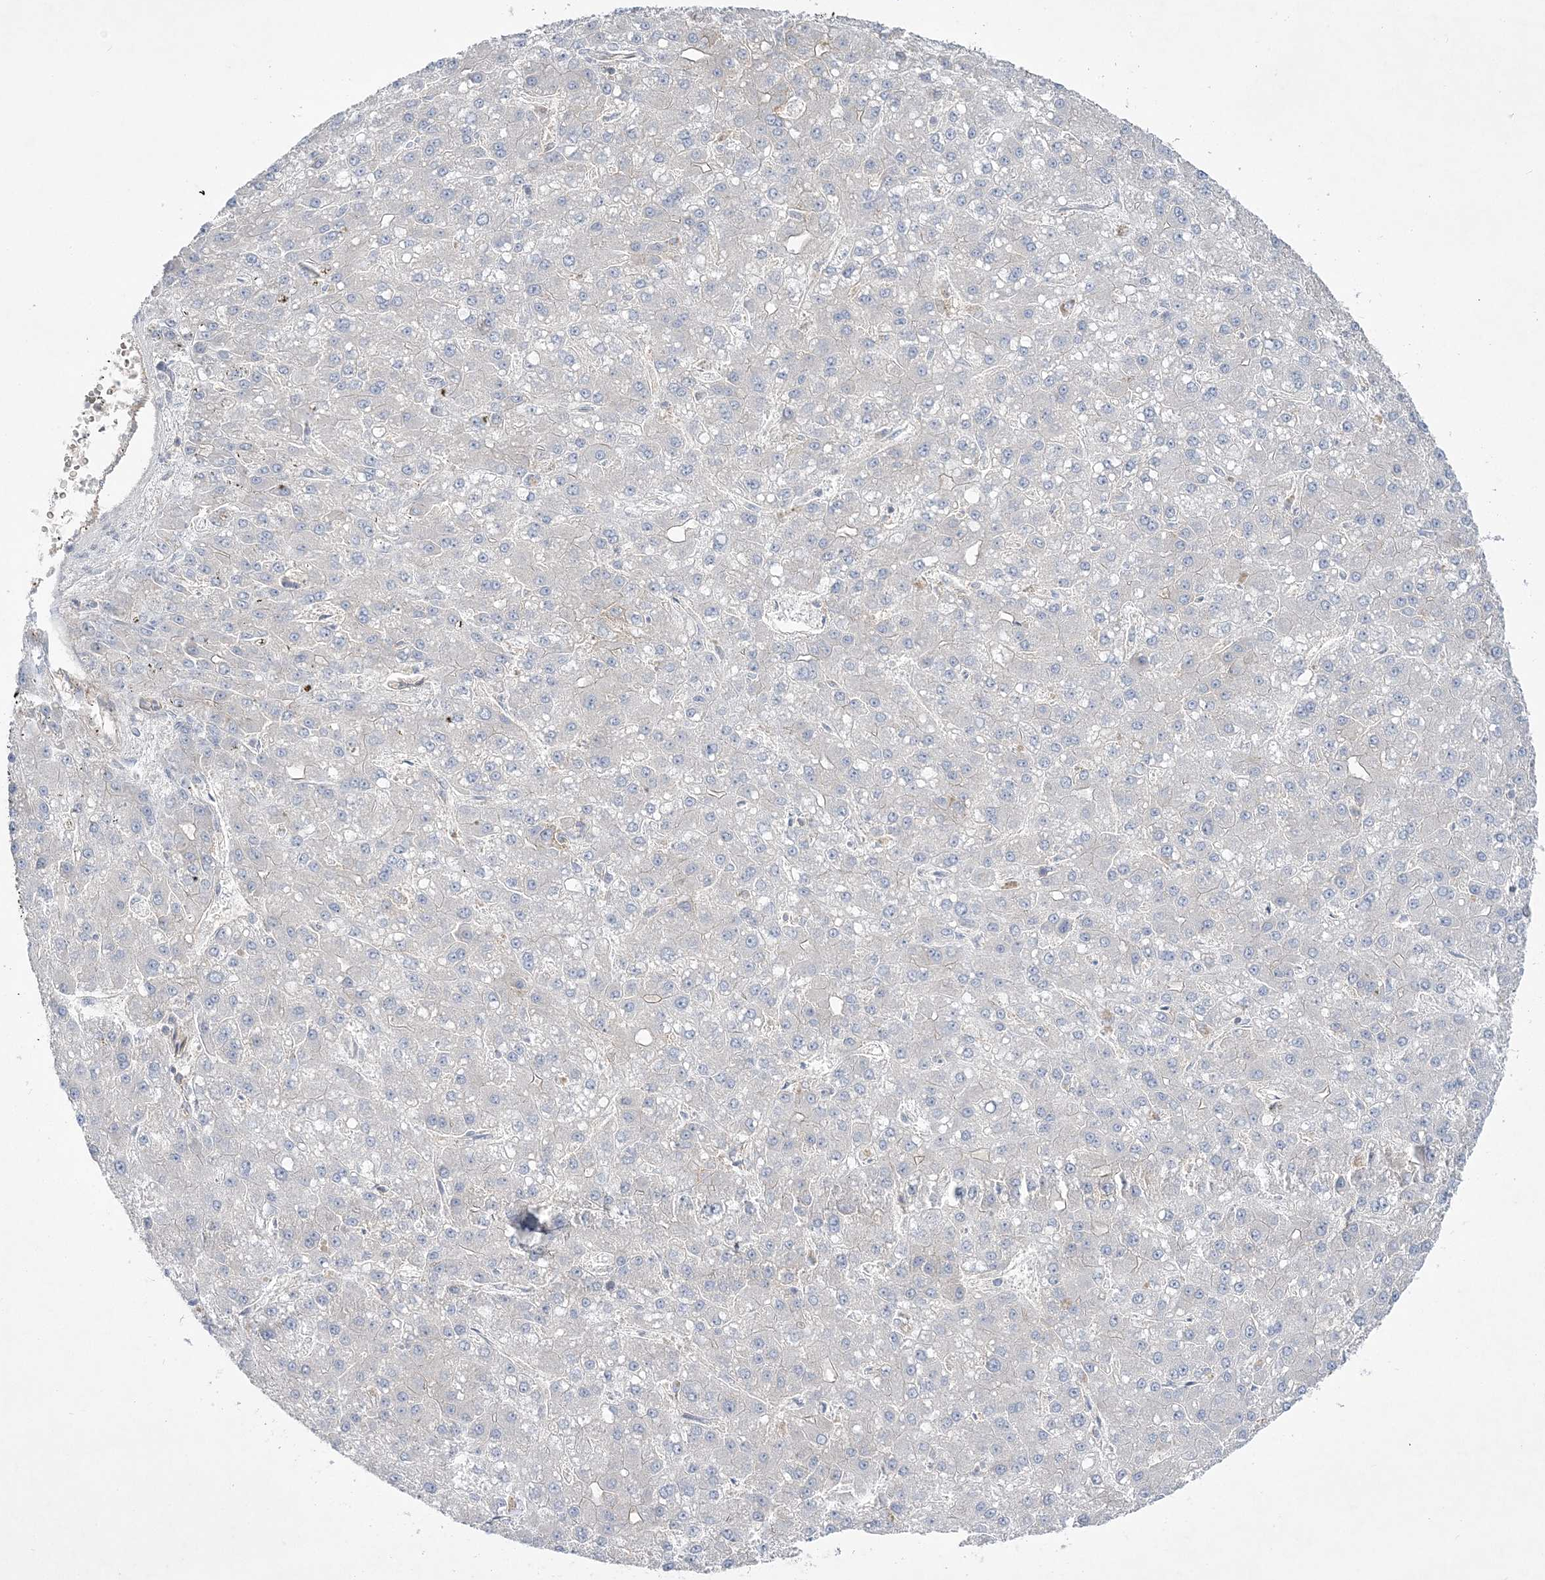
{"staining": {"intensity": "negative", "quantity": "none", "location": "none"}, "tissue": "liver cancer", "cell_type": "Tumor cells", "image_type": "cancer", "snomed": [{"axis": "morphology", "description": "Carcinoma, Hepatocellular, NOS"}, {"axis": "topography", "description": "Liver"}], "caption": "Immunohistochemistry (IHC) micrograph of neoplastic tissue: liver hepatocellular carcinoma stained with DAB (3,3'-diaminobenzidine) shows no significant protein positivity in tumor cells.", "gene": "ADAMTS12", "patient": {"sex": "male", "age": 67}}